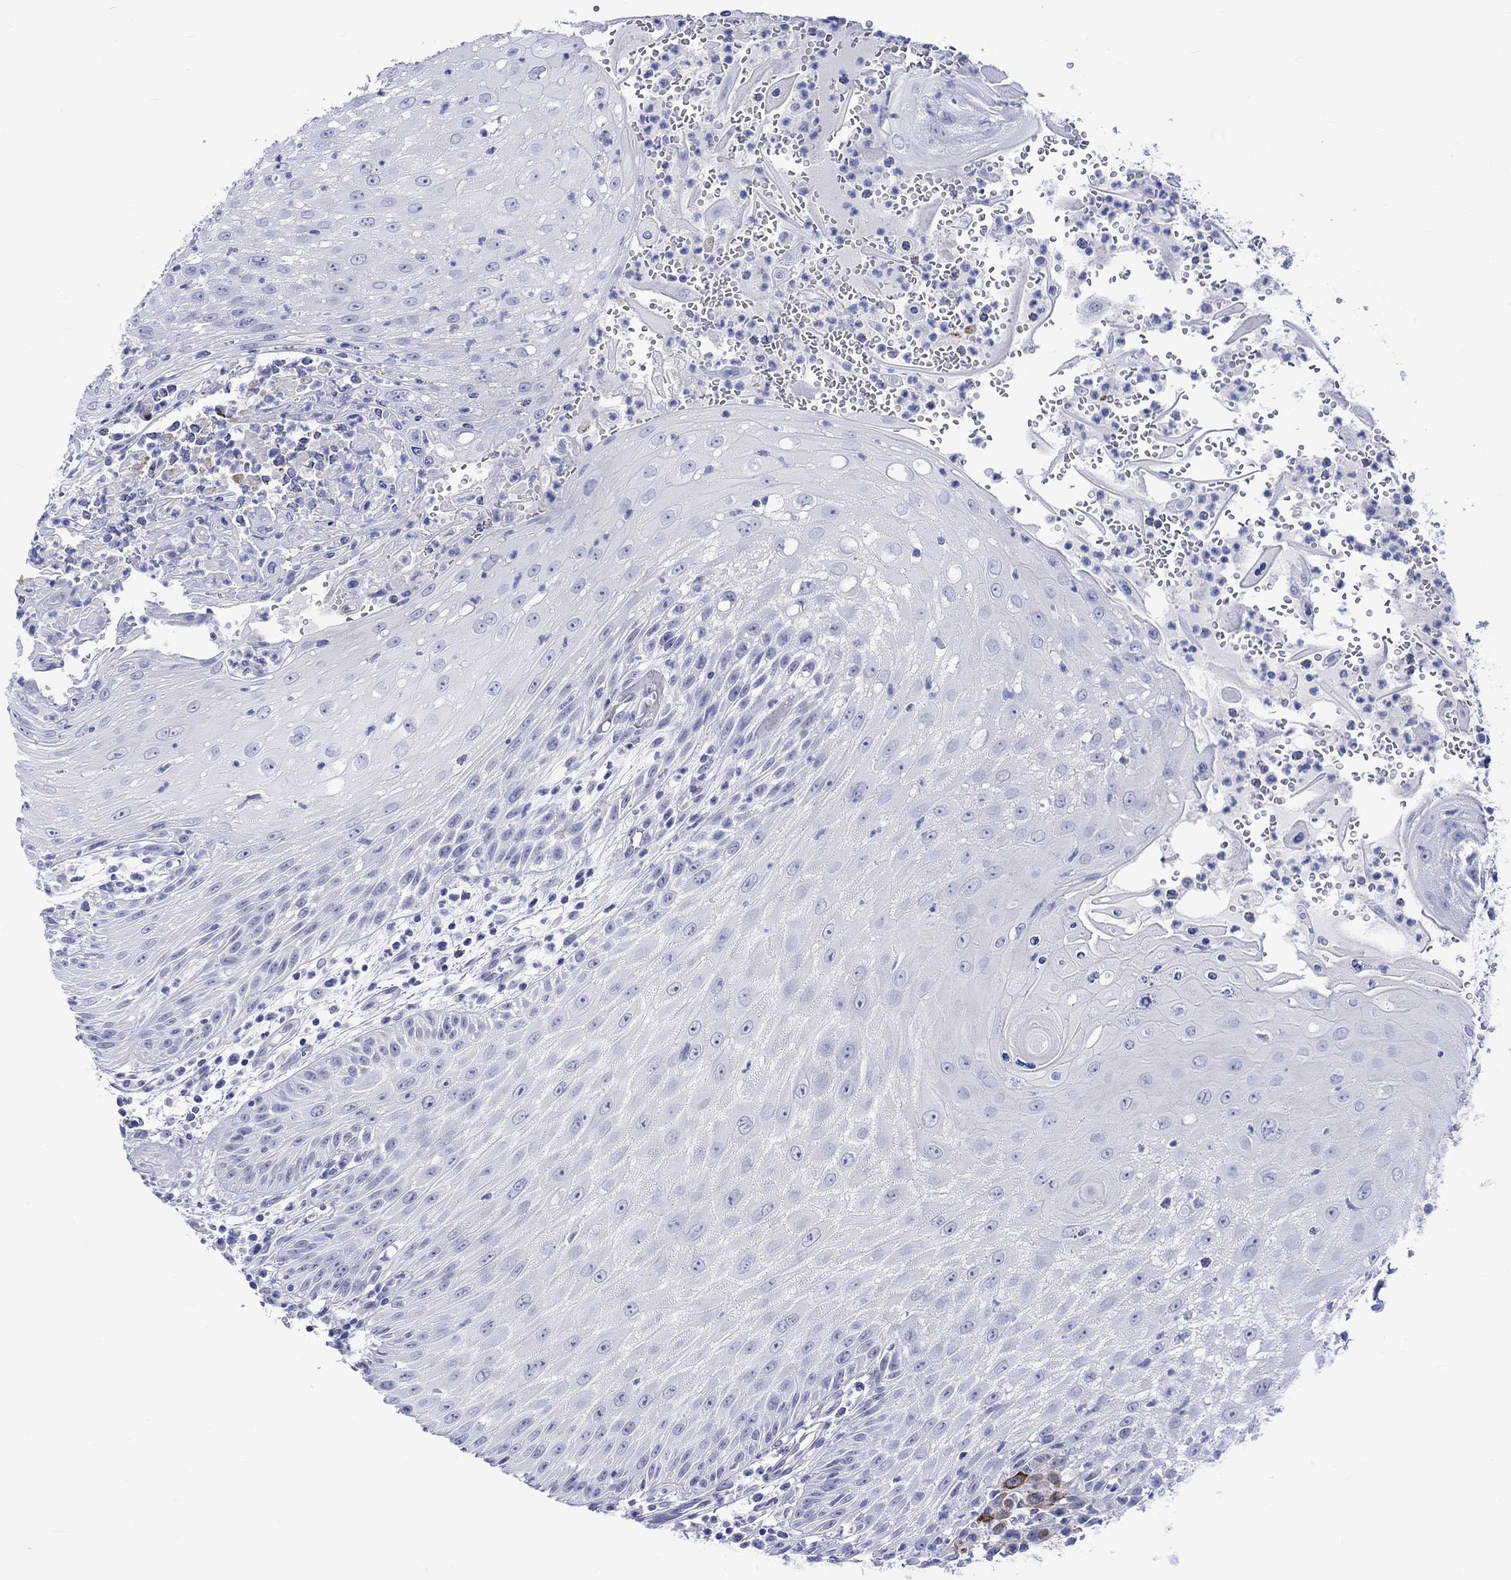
{"staining": {"intensity": "negative", "quantity": "none", "location": "none"}, "tissue": "head and neck cancer", "cell_type": "Tumor cells", "image_type": "cancer", "snomed": [{"axis": "morphology", "description": "Squamous cell carcinoma, NOS"}, {"axis": "topography", "description": "Oral tissue"}, {"axis": "topography", "description": "Head-Neck"}], "caption": "Tumor cells are negative for brown protein staining in squamous cell carcinoma (head and neck).", "gene": "KLHL33", "patient": {"sex": "male", "age": 58}}